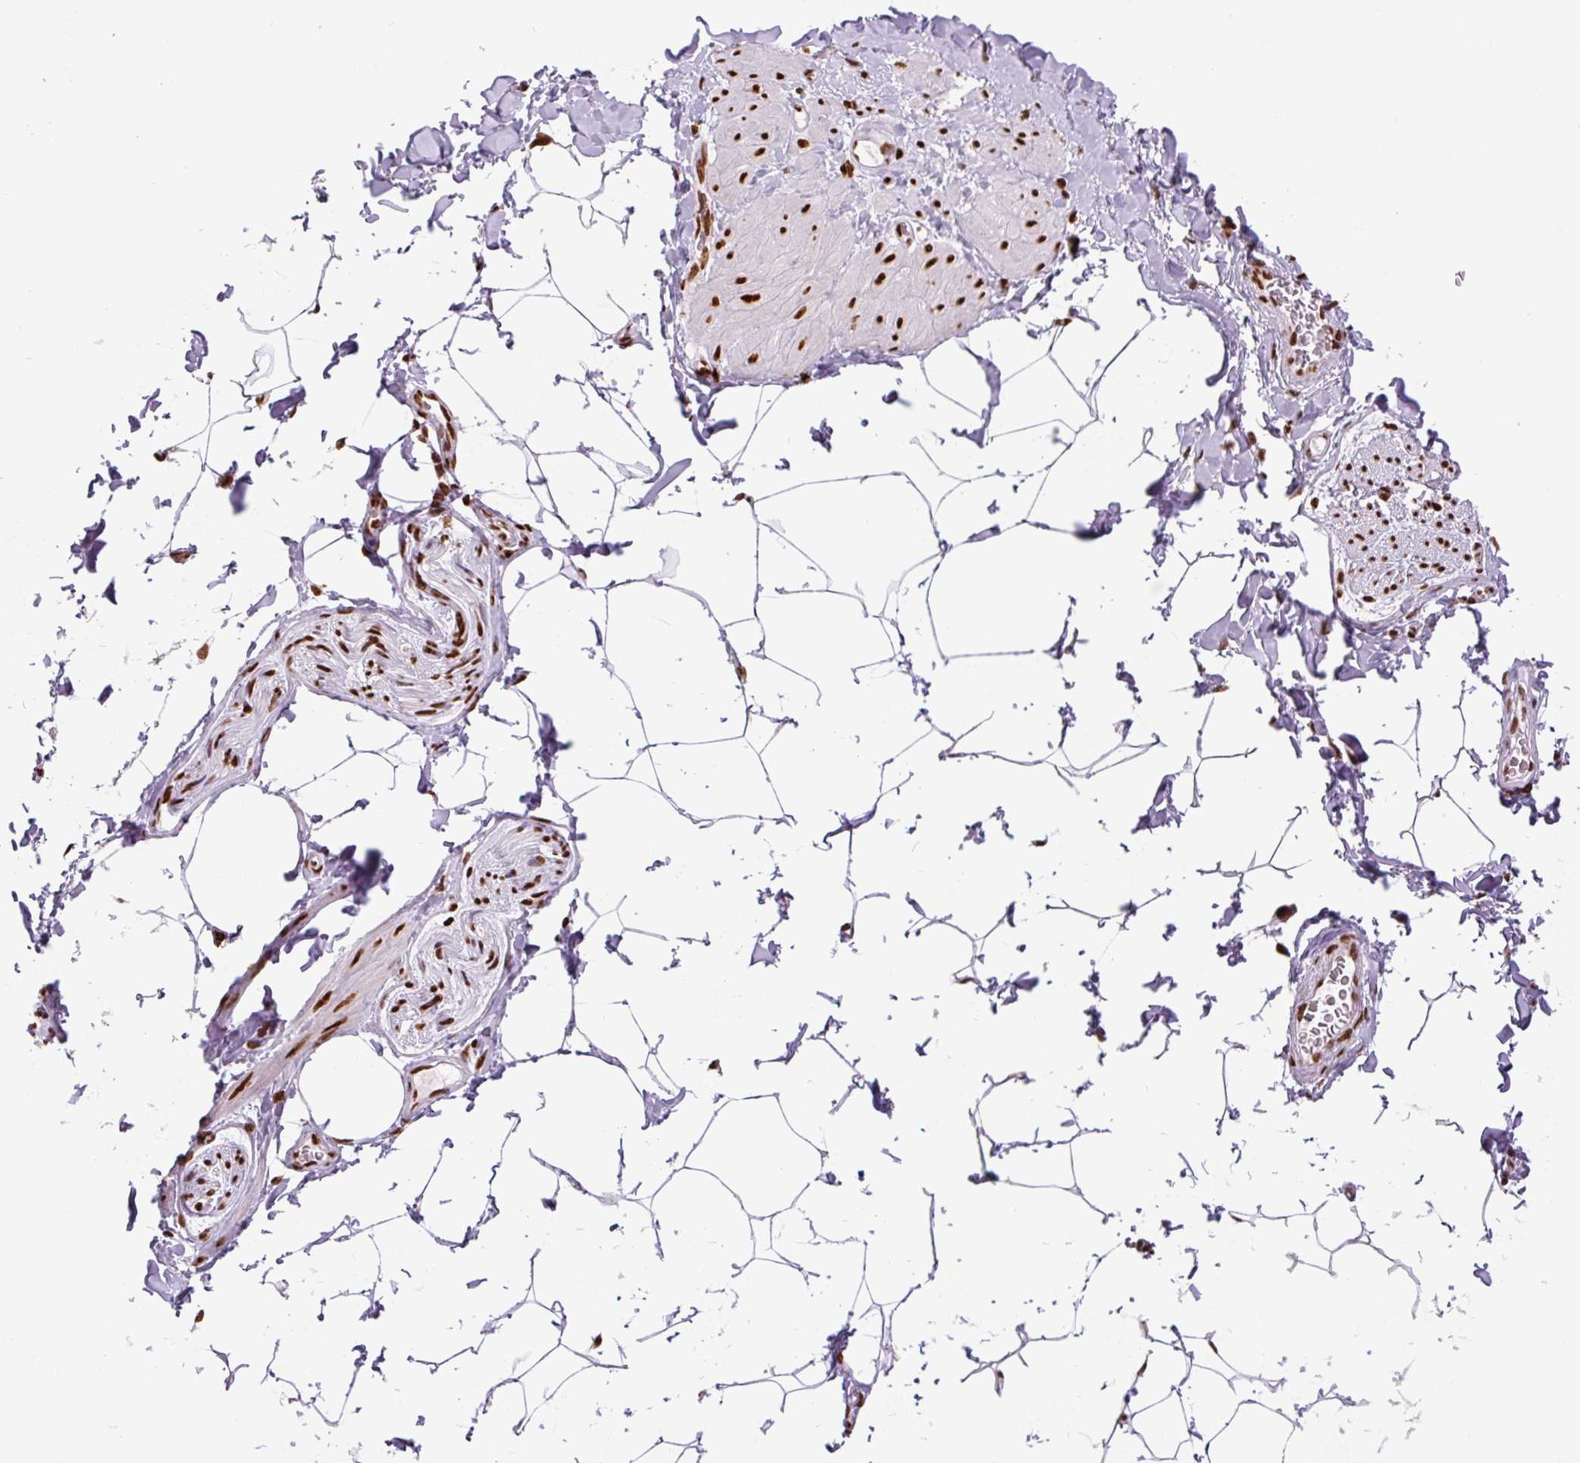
{"staining": {"intensity": "strong", "quantity": "<25%", "location": "nuclear"}, "tissue": "adipose tissue", "cell_type": "Adipocytes", "image_type": "normal", "snomed": [{"axis": "morphology", "description": "Normal tissue, NOS"}, {"axis": "topography", "description": "Vascular tissue"}, {"axis": "topography", "description": "Peripheral nerve tissue"}], "caption": "Protein staining of normal adipose tissue shows strong nuclear positivity in about <25% of adipocytes.", "gene": "FUS", "patient": {"sex": "male", "age": 41}}